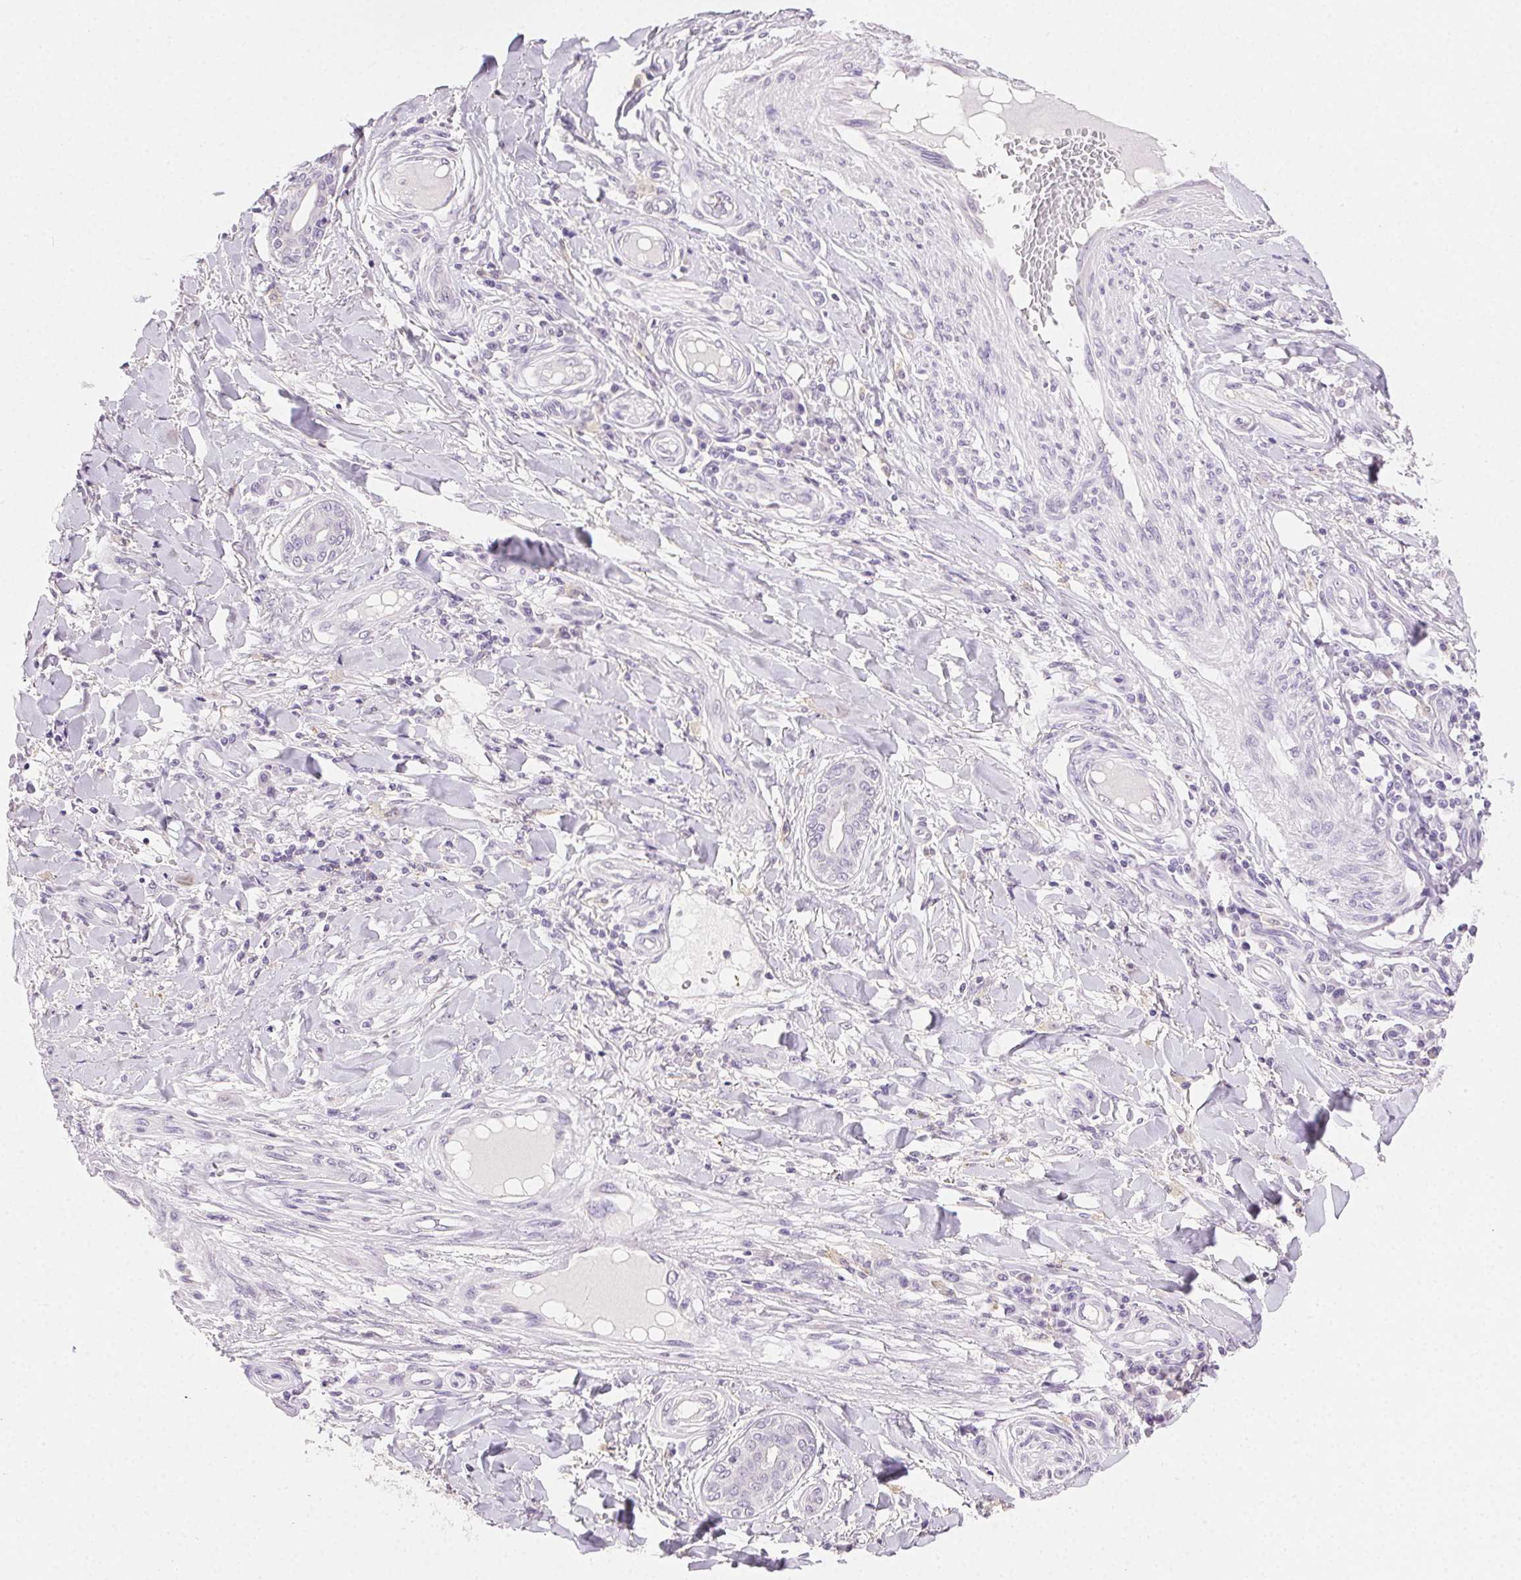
{"staining": {"intensity": "negative", "quantity": "none", "location": "none"}, "tissue": "skin cancer", "cell_type": "Tumor cells", "image_type": "cancer", "snomed": [{"axis": "morphology", "description": "Squamous cell carcinoma, NOS"}, {"axis": "topography", "description": "Skin"}], "caption": "Immunohistochemical staining of skin cancer displays no significant staining in tumor cells. (Brightfield microscopy of DAB IHC at high magnification).", "gene": "AKAP5", "patient": {"sex": "male", "age": 70}}